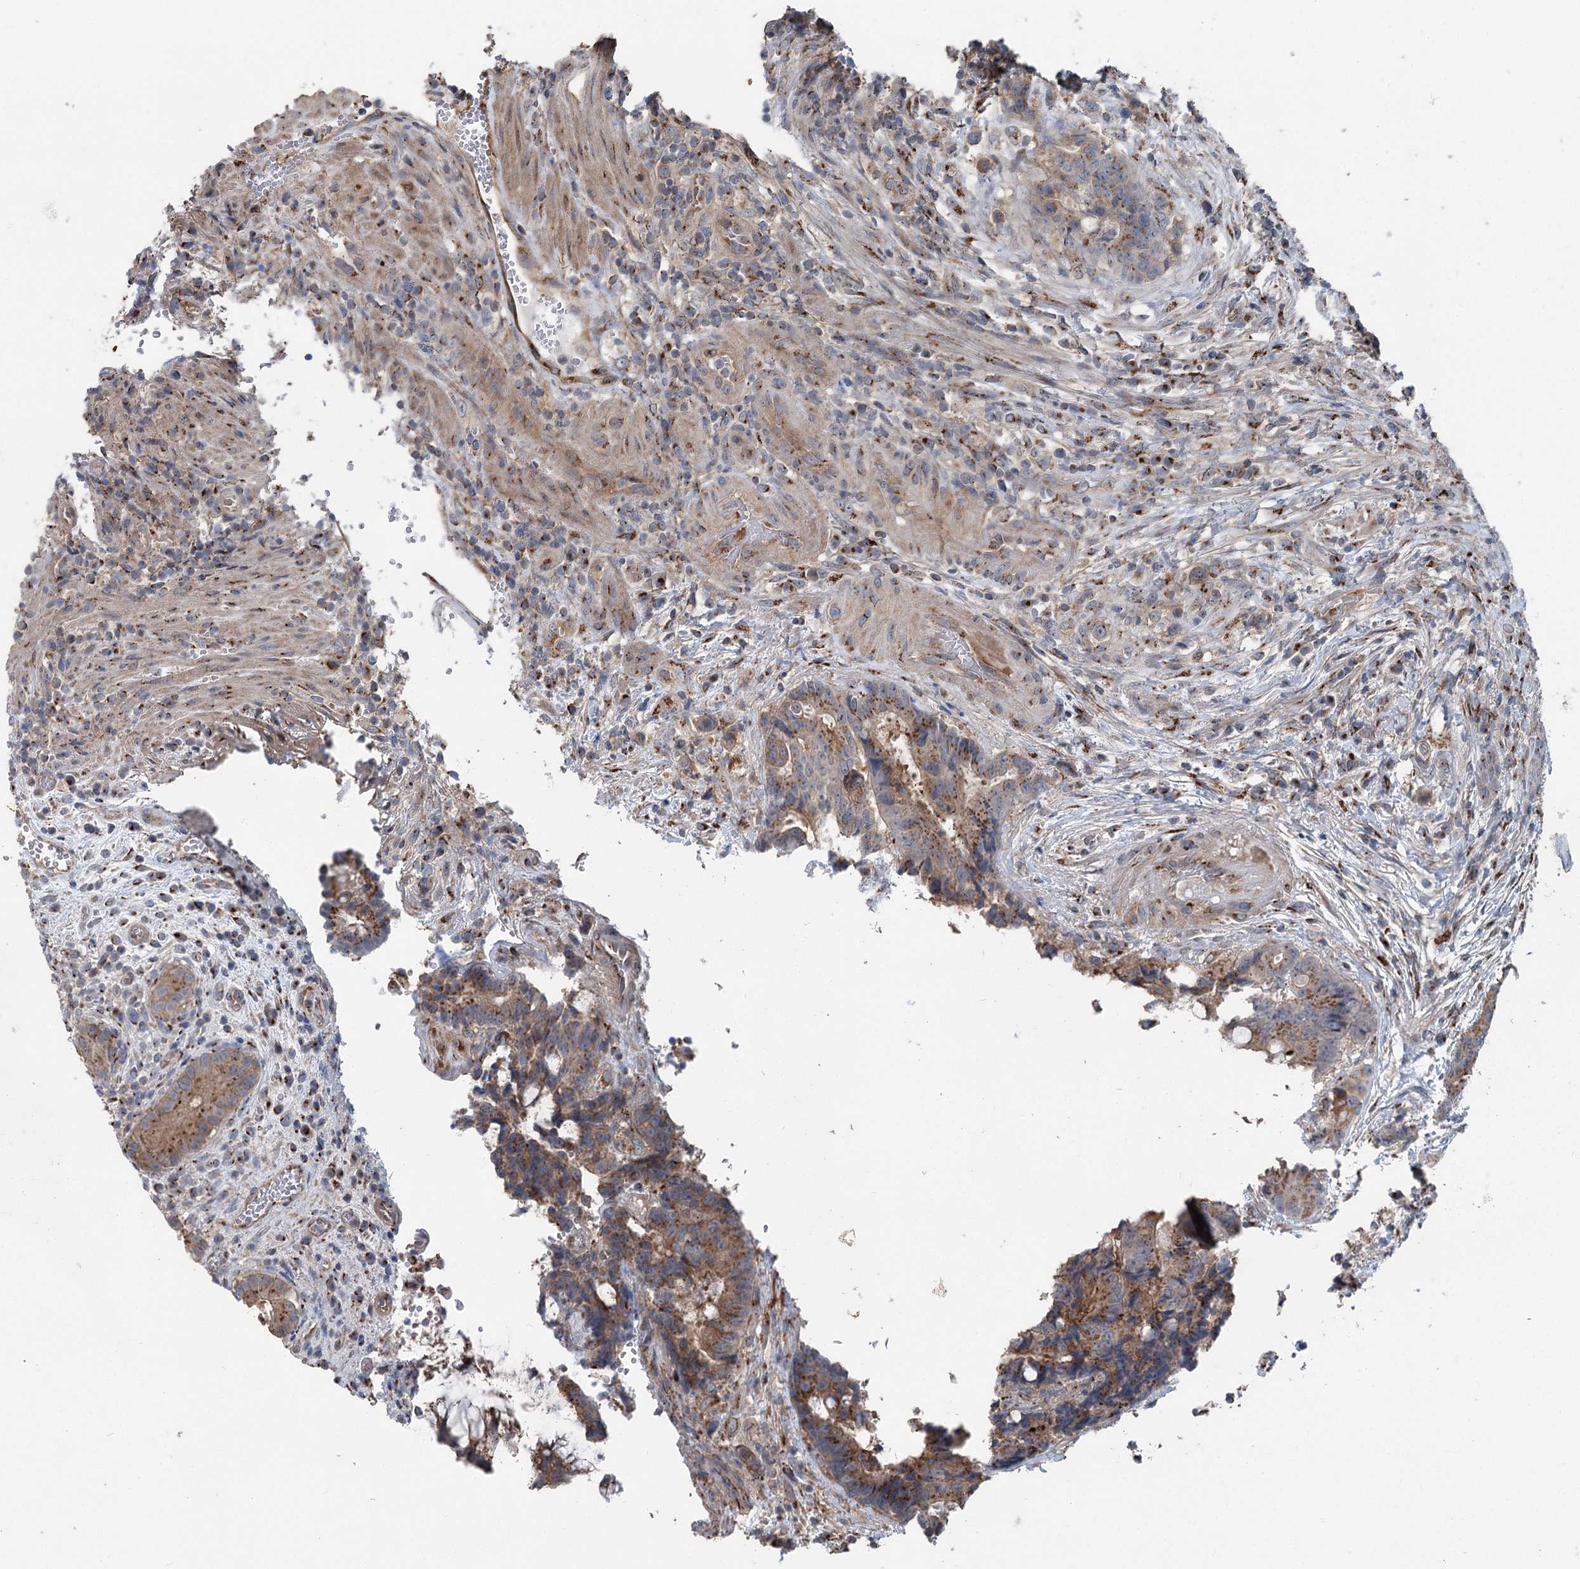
{"staining": {"intensity": "moderate", "quantity": ">75%", "location": "cytoplasmic/membranous"}, "tissue": "colorectal cancer", "cell_type": "Tumor cells", "image_type": "cancer", "snomed": [{"axis": "morphology", "description": "Adenocarcinoma, NOS"}, {"axis": "topography", "description": "Rectum"}], "caption": "Colorectal cancer (adenocarcinoma) was stained to show a protein in brown. There is medium levels of moderate cytoplasmic/membranous expression in approximately >75% of tumor cells. (IHC, brightfield microscopy, high magnification).", "gene": "ITIH5", "patient": {"sex": "male", "age": 69}}